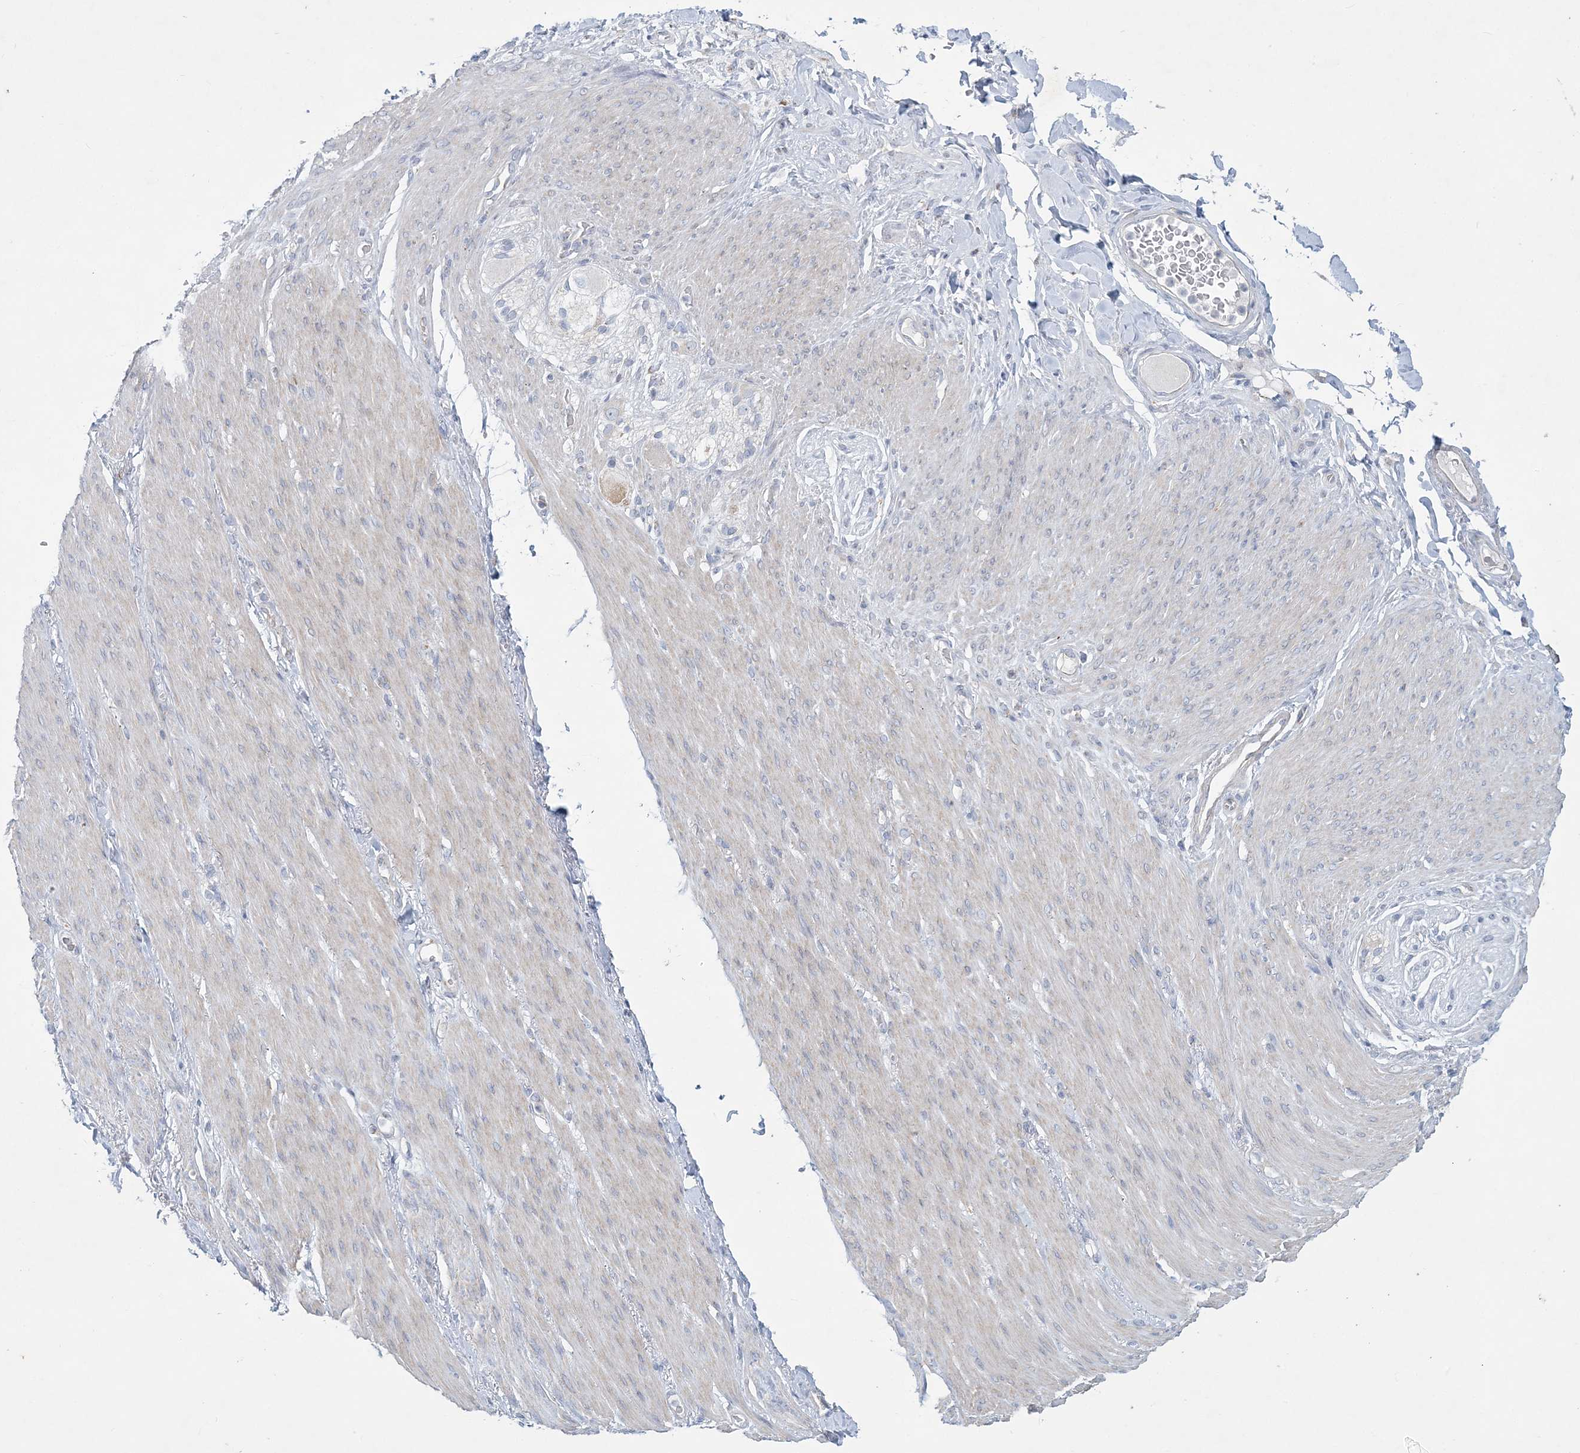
{"staining": {"intensity": "negative", "quantity": "none", "location": "none"}, "tissue": "adipose tissue", "cell_type": "Adipocytes", "image_type": "normal", "snomed": [{"axis": "morphology", "description": "Normal tissue, NOS"}, {"axis": "topography", "description": "Colon"}, {"axis": "topography", "description": "Peripheral nerve tissue"}], "caption": "Immunohistochemistry (IHC) micrograph of benign adipose tissue: adipose tissue stained with DAB displays no significant protein expression in adipocytes.", "gene": "TBC1D7", "patient": {"sex": "female", "age": 61}}